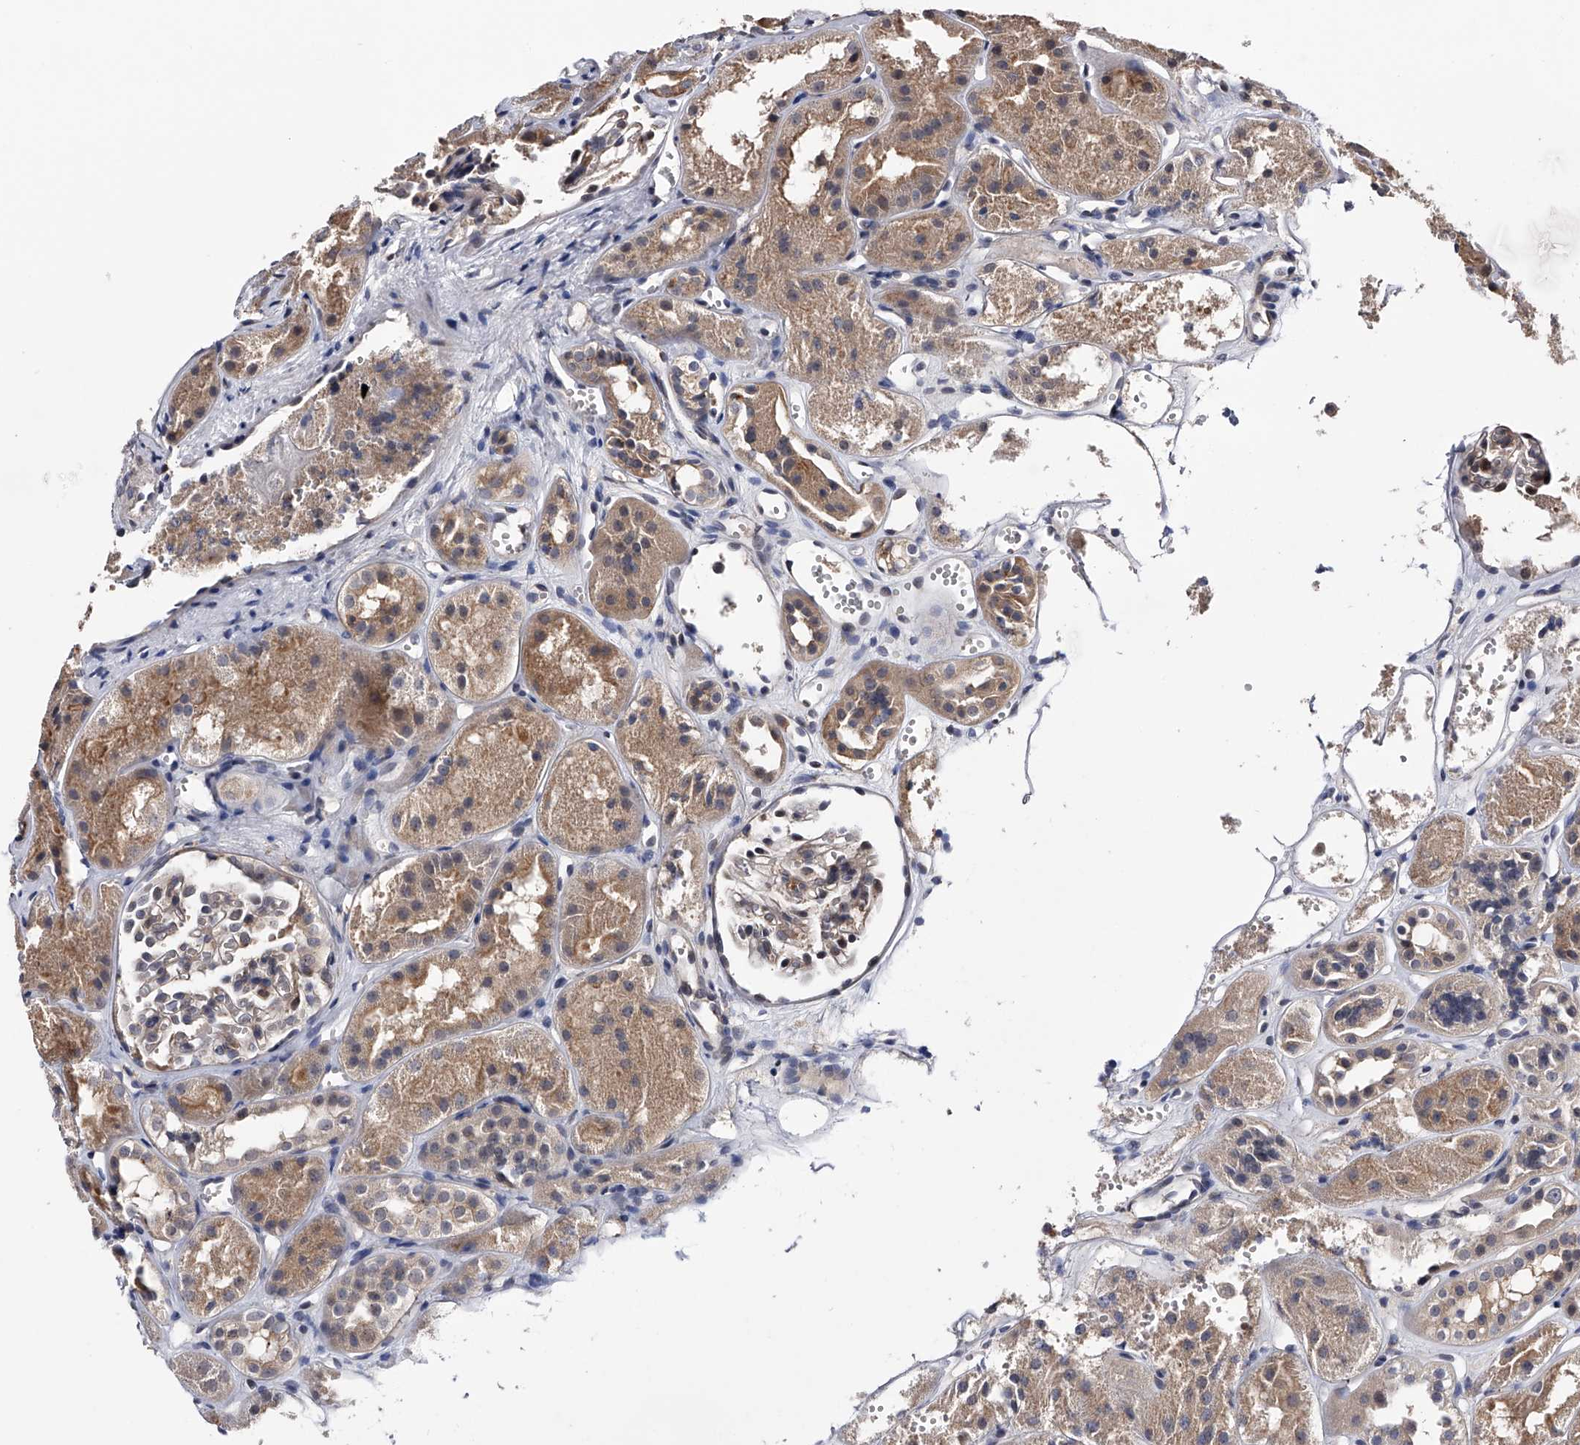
{"staining": {"intensity": "weak", "quantity": "<25%", "location": "cytoplasmic/membranous"}, "tissue": "kidney", "cell_type": "Cells in glomeruli", "image_type": "normal", "snomed": [{"axis": "morphology", "description": "Normal tissue, NOS"}, {"axis": "topography", "description": "Kidney"}], "caption": "An IHC photomicrograph of unremarkable kidney is shown. There is no staining in cells in glomeruli of kidney.", "gene": "PAN3", "patient": {"sex": "male", "age": 16}}